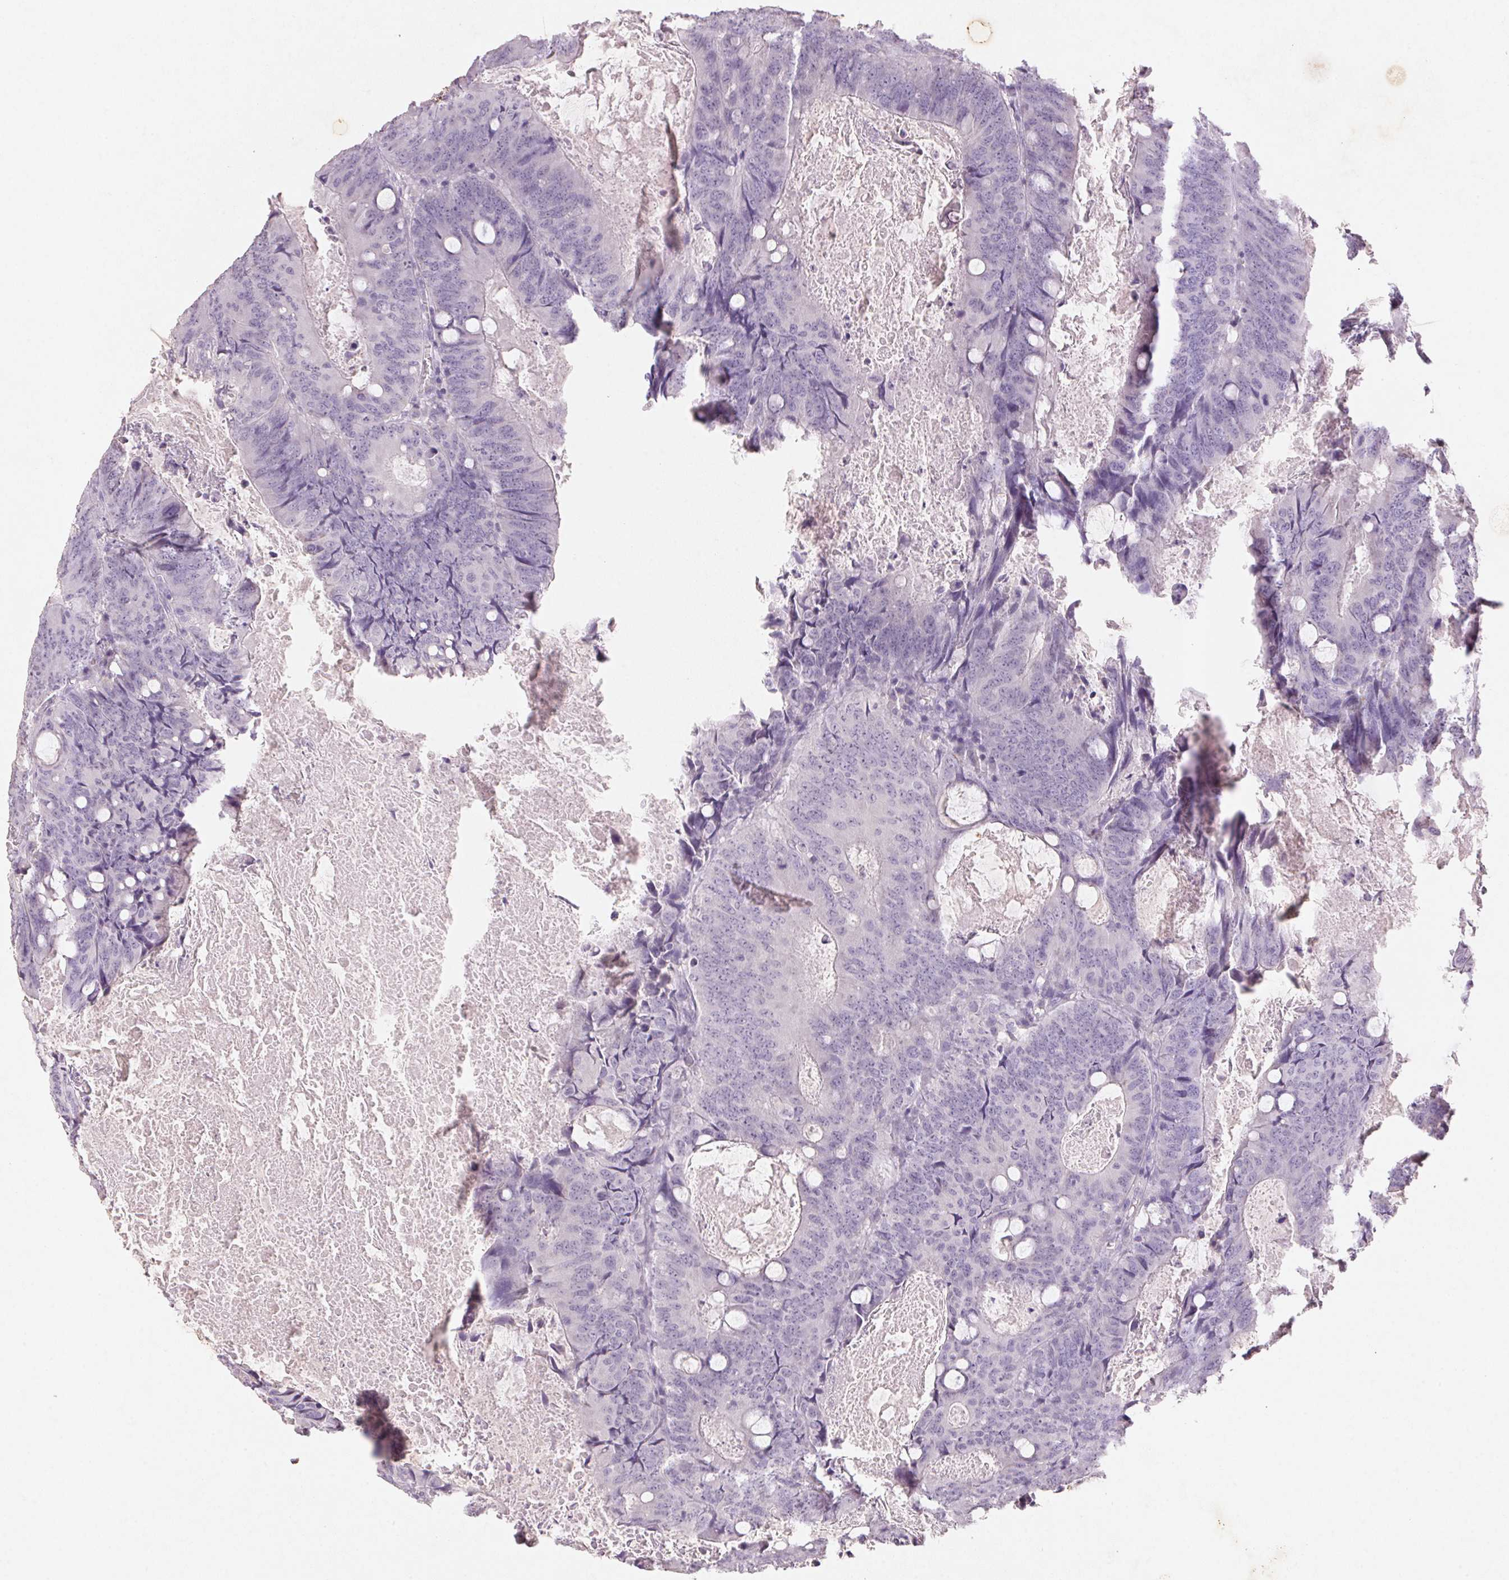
{"staining": {"intensity": "weak", "quantity": "<25%", "location": "cytoplasmic/membranous"}, "tissue": "colorectal cancer", "cell_type": "Tumor cells", "image_type": "cancer", "snomed": [{"axis": "morphology", "description": "Adenocarcinoma, NOS"}, {"axis": "topography", "description": "Colon"}], "caption": "The histopathology image demonstrates no significant expression in tumor cells of adenocarcinoma (colorectal). Brightfield microscopy of immunohistochemistry (IHC) stained with DAB (brown) and hematoxylin (blue), captured at high magnification.", "gene": "CXCL5", "patient": {"sex": "male", "age": 67}}